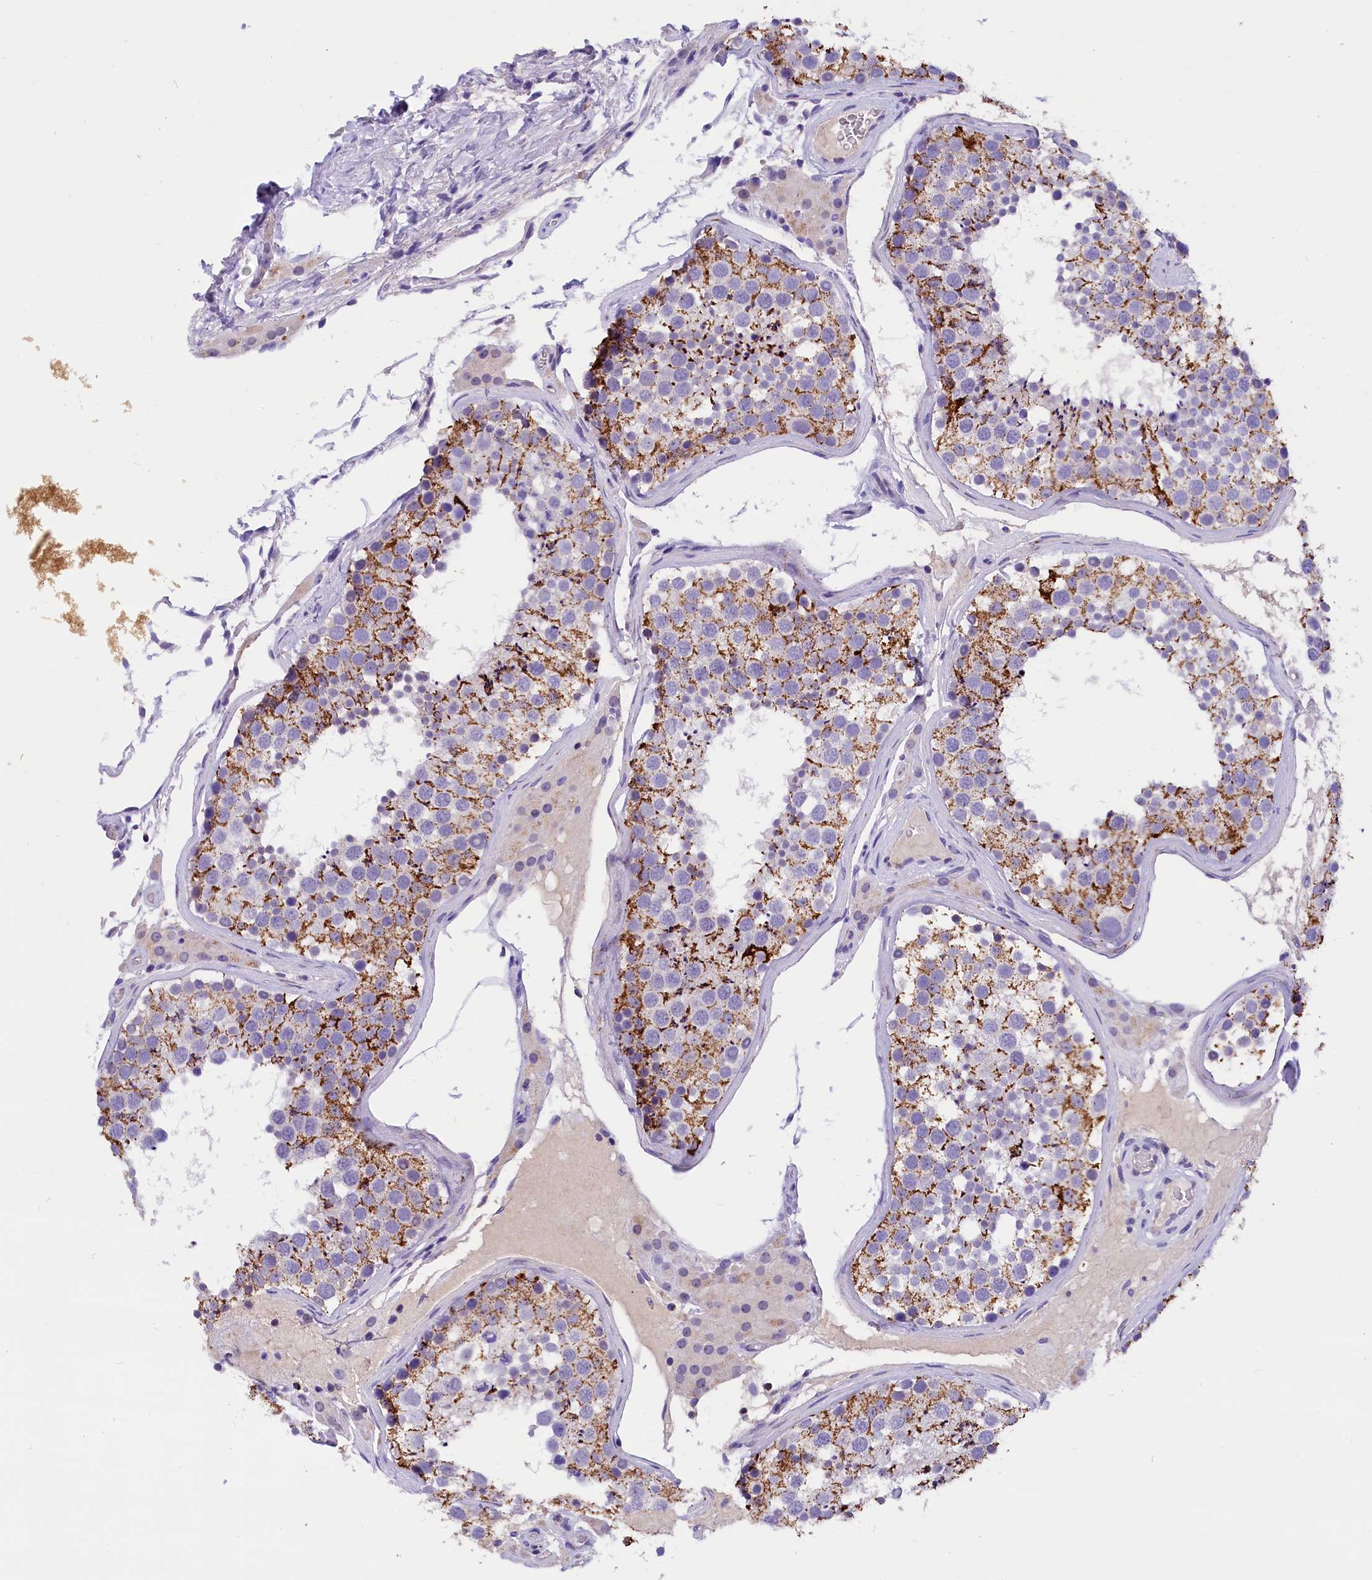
{"staining": {"intensity": "moderate", "quantity": "<25%", "location": "cytoplasmic/membranous"}, "tissue": "testis", "cell_type": "Cells in seminiferous ducts", "image_type": "normal", "snomed": [{"axis": "morphology", "description": "Normal tissue, NOS"}, {"axis": "topography", "description": "Testis"}], "caption": "Benign testis displays moderate cytoplasmic/membranous staining in about <25% of cells in seminiferous ducts, visualized by immunohistochemistry.", "gene": "ABAT", "patient": {"sex": "male", "age": 46}}